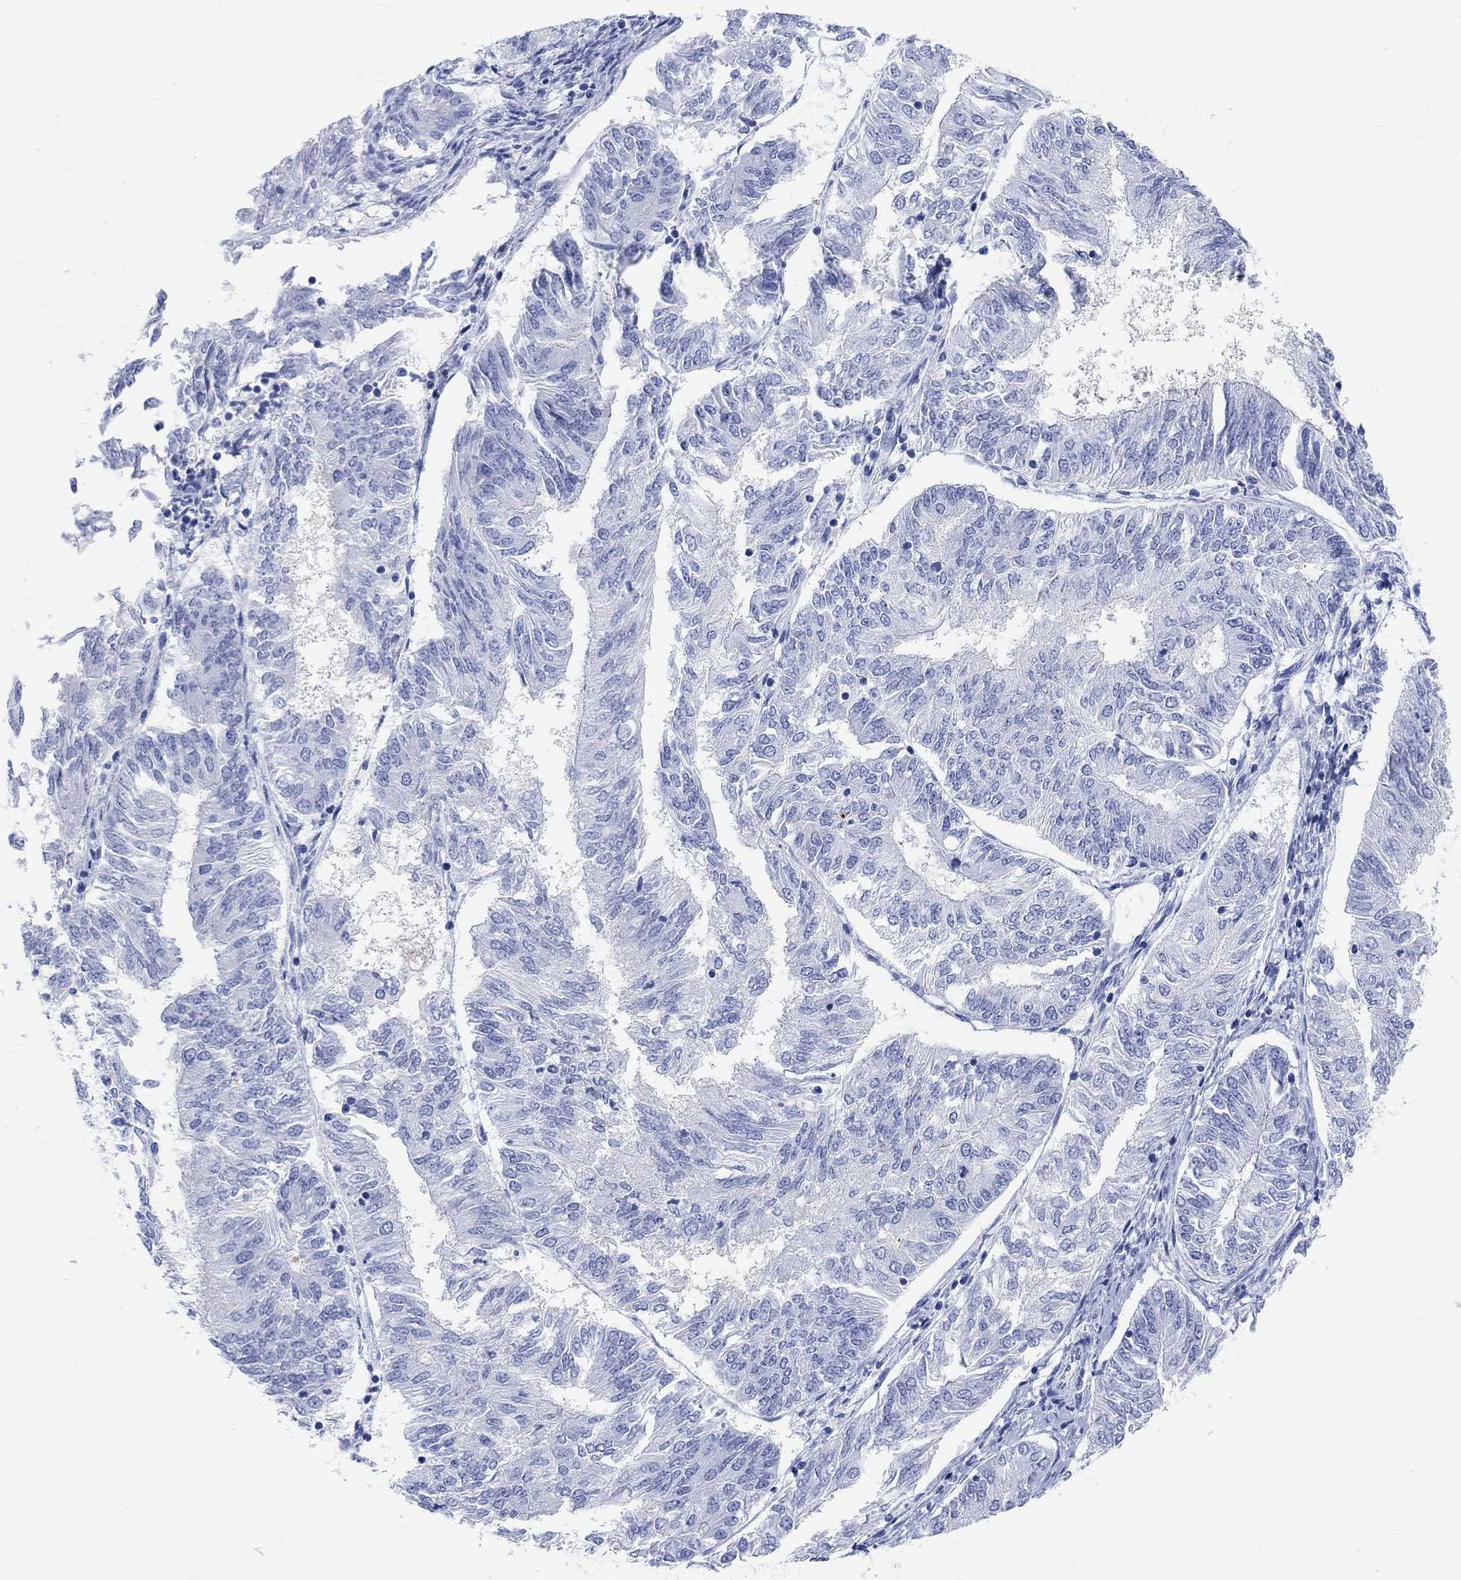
{"staining": {"intensity": "negative", "quantity": "none", "location": "none"}, "tissue": "endometrial cancer", "cell_type": "Tumor cells", "image_type": "cancer", "snomed": [{"axis": "morphology", "description": "Adenocarcinoma, NOS"}, {"axis": "topography", "description": "Endometrium"}], "caption": "This is an immunohistochemistry histopathology image of human adenocarcinoma (endometrial). There is no expression in tumor cells.", "gene": "XIRP2", "patient": {"sex": "female", "age": 58}}